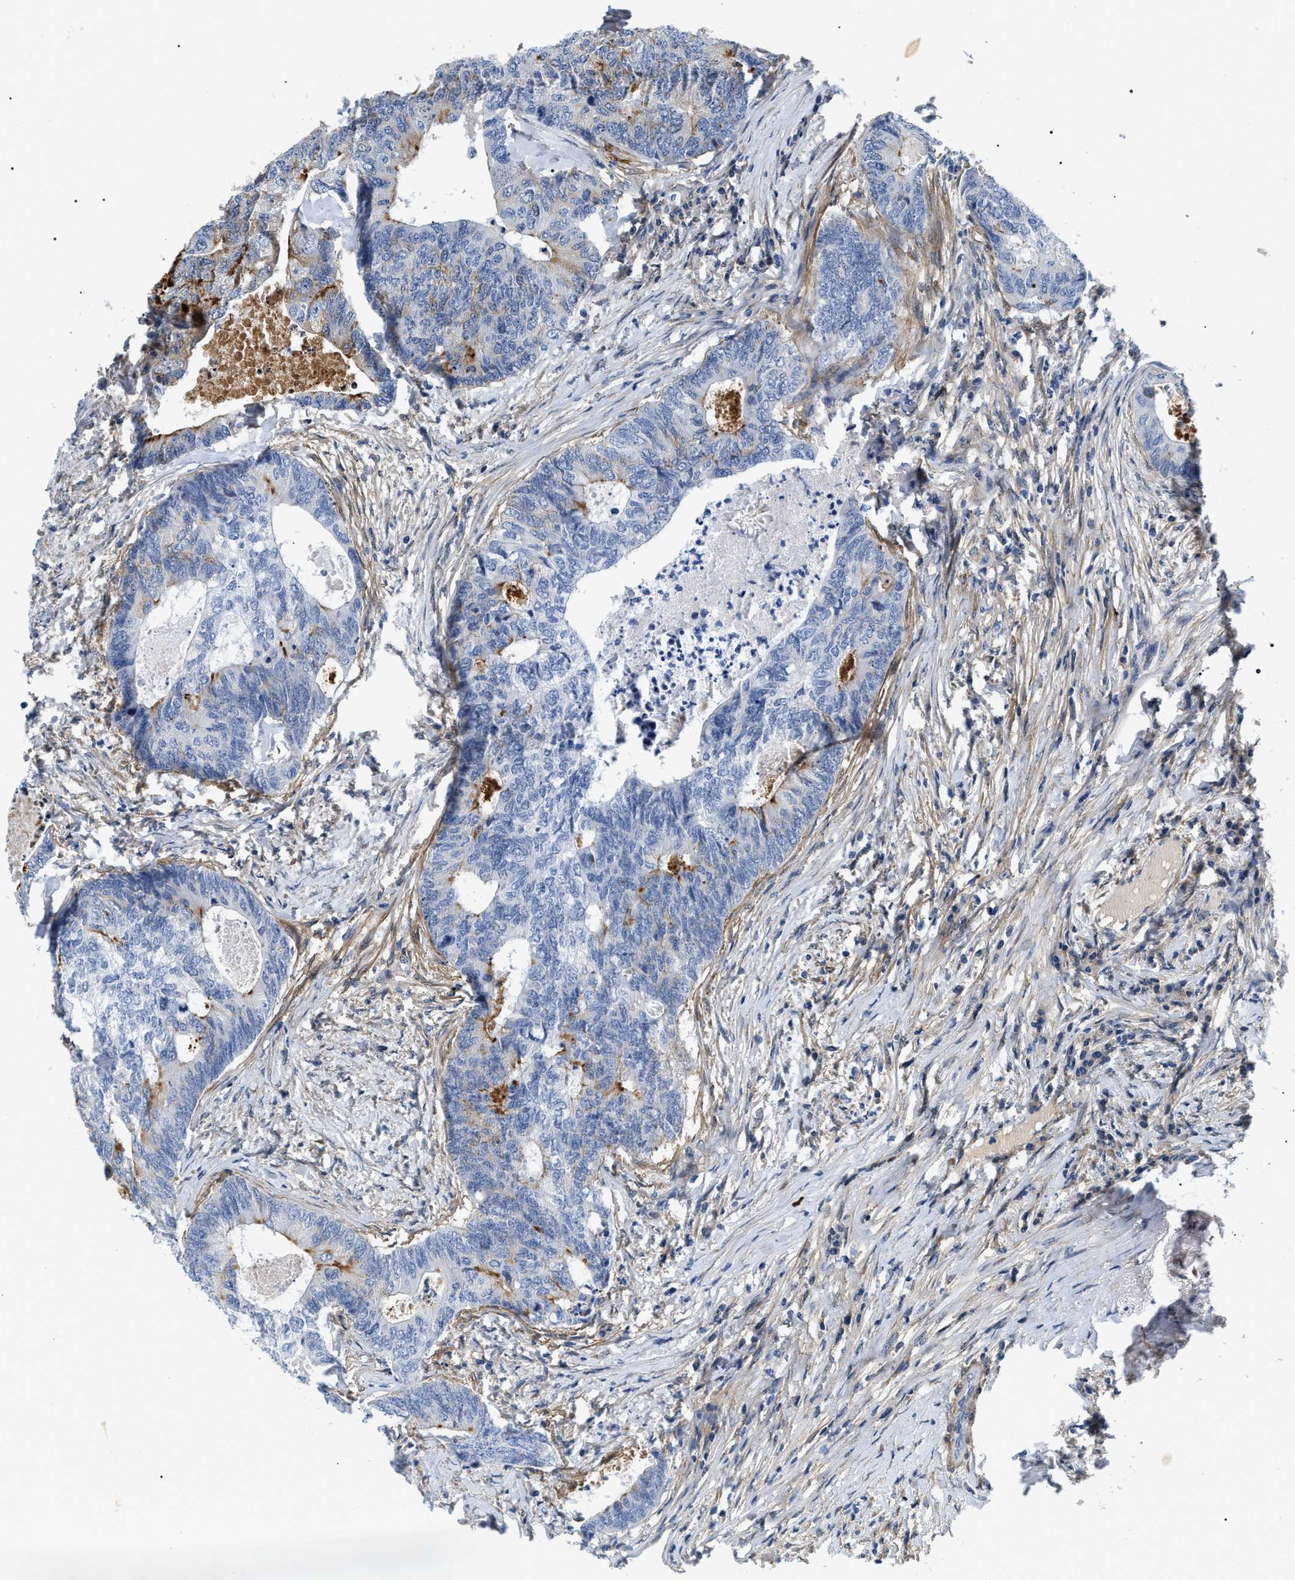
{"staining": {"intensity": "negative", "quantity": "none", "location": "none"}, "tissue": "colorectal cancer", "cell_type": "Tumor cells", "image_type": "cancer", "snomed": [{"axis": "morphology", "description": "Adenocarcinoma, NOS"}, {"axis": "topography", "description": "Colon"}], "caption": "DAB (3,3'-diaminobenzidine) immunohistochemical staining of colorectal cancer (adenocarcinoma) displays no significant staining in tumor cells.", "gene": "BAG2", "patient": {"sex": "female", "age": 67}}